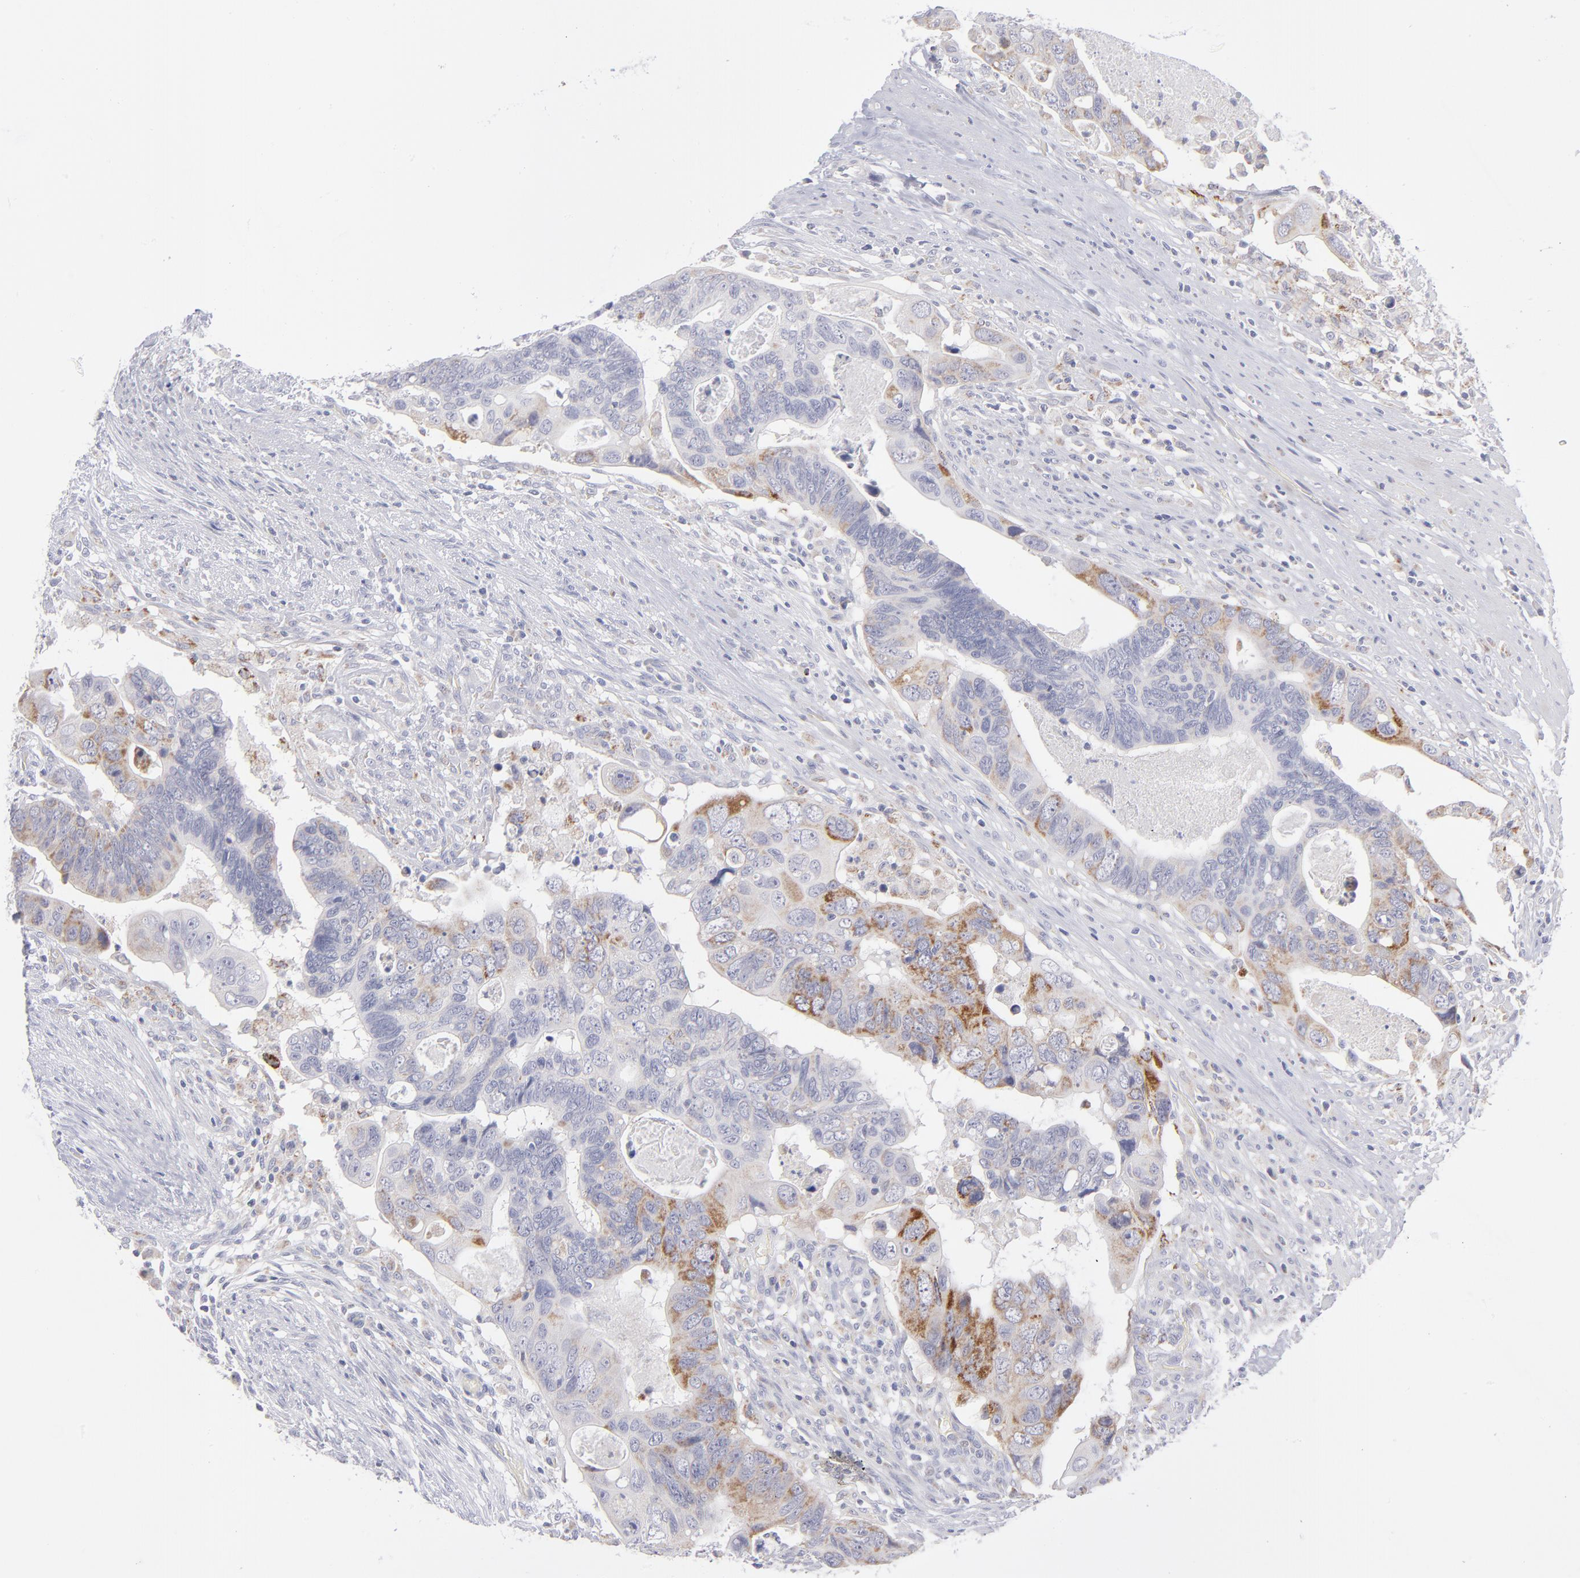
{"staining": {"intensity": "moderate", "quantity": "25%-75%", "location": "cytoplasmic/membranous"}, "tissue": "colorectal cancer", "cell_type": "Tumor cells", "image_type": "cancer", "snomed": [{"axis": "morphology", "description": "Adenocarcinoma, NOS"}, {"axis": "topography", "description": "Rectum"}], "caption": "Colorectal cancer stained with a protein marker exhibits moderate staining in tumor cells.", "gene": "MTHFD2", "patient": {"sex": "male", "age": 53}}